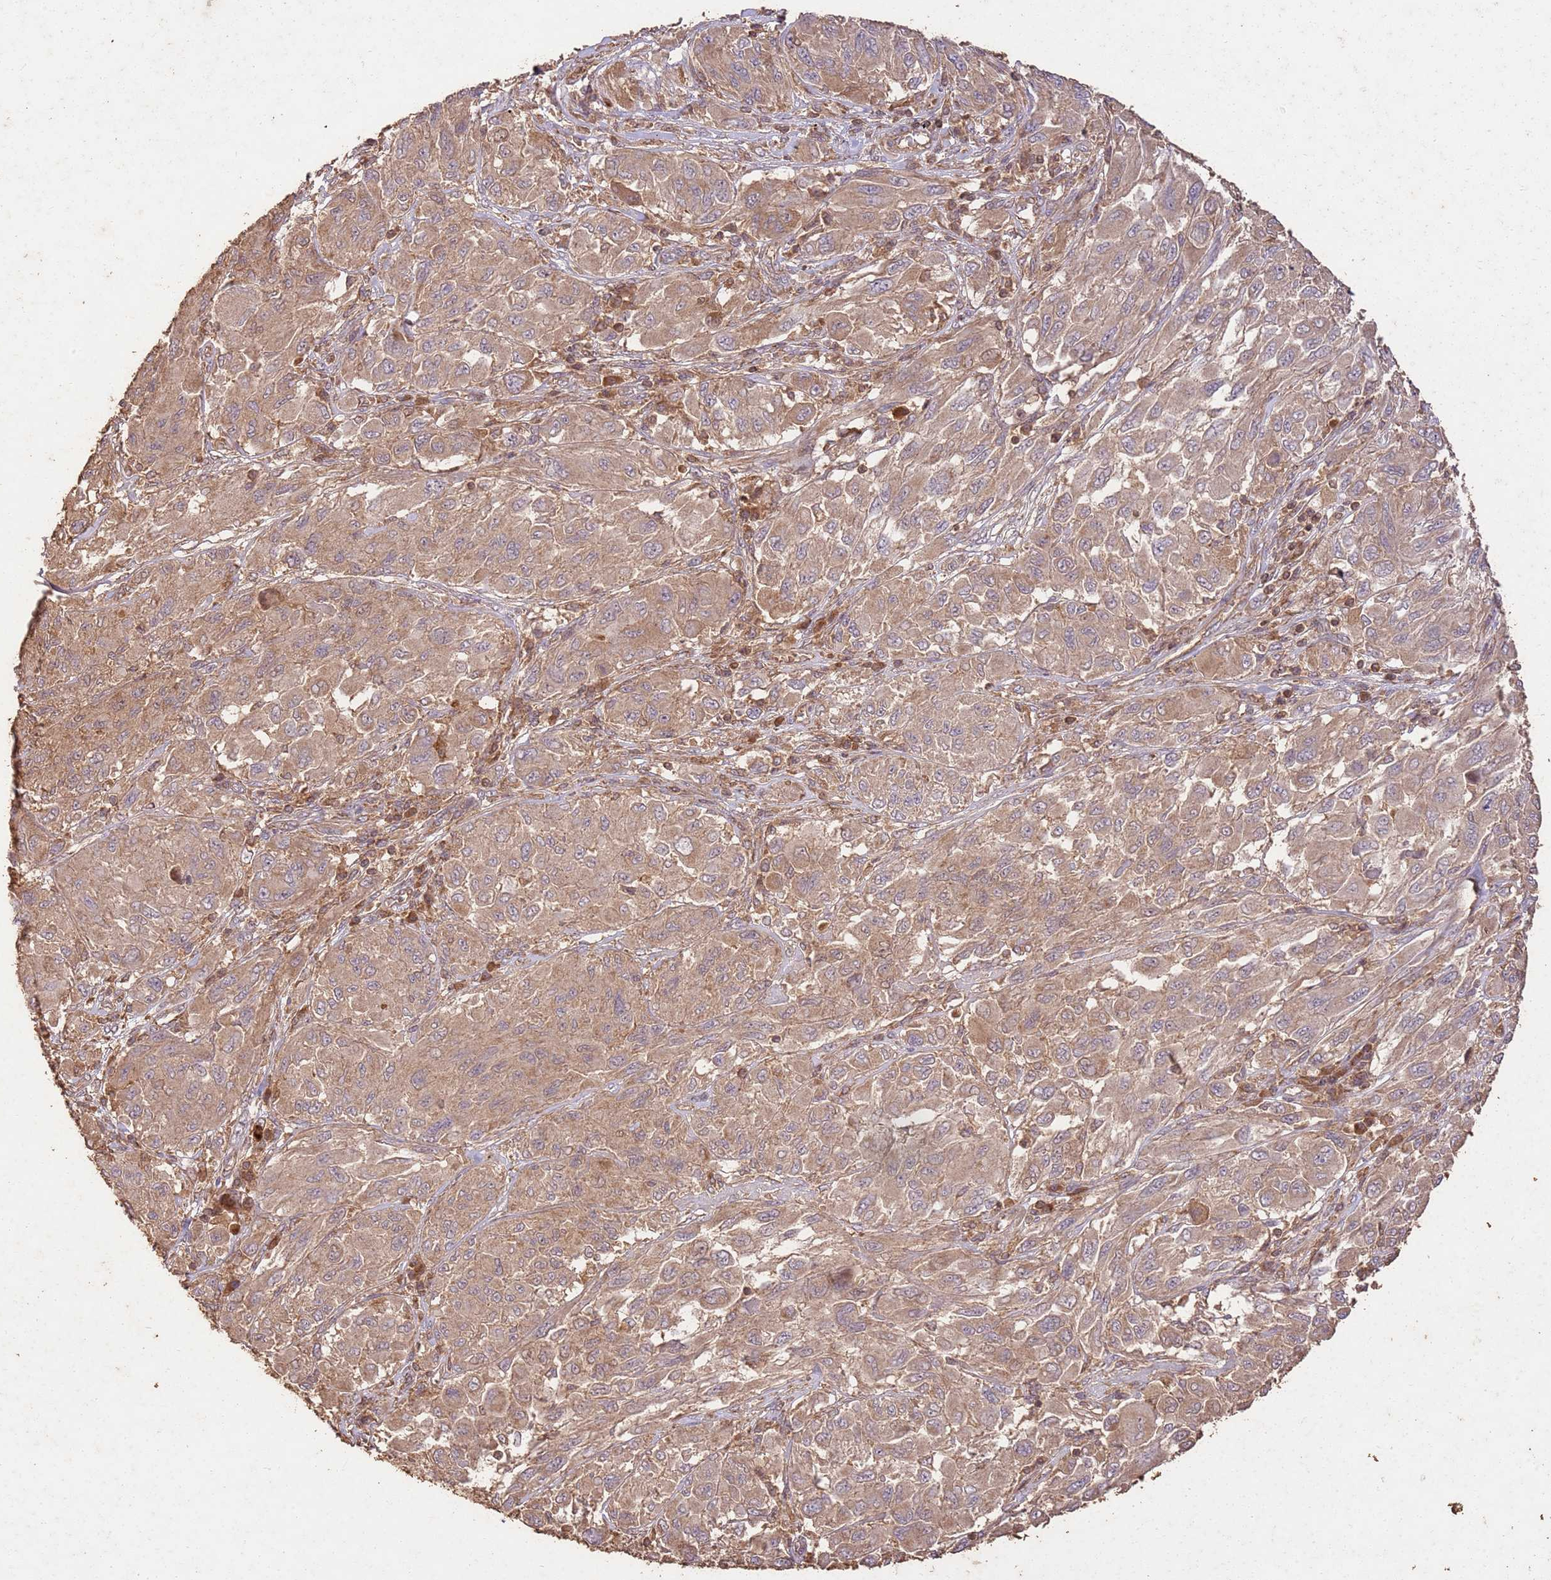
{"staining": {"intensity": "moderate", "quantity": ">75%", "location": "cytoplasmic/membranous"}, "tissue": "melanoma", "cell_type": "Tumor cells", "image_type": "cancer", "snomed": [{"axis": "morphology", "description": "Malignant melanoma, NOS"}, {"axis": "topography", "description": "Skin"}], "caption": "Immunohistochemical staining of human melanoma displays medium levels of moderate cytoplasmic/membranous staining in about >75% of tumor cells.", "gene": "LRRC28", "patient": {"sex": "female", "age": 91}}